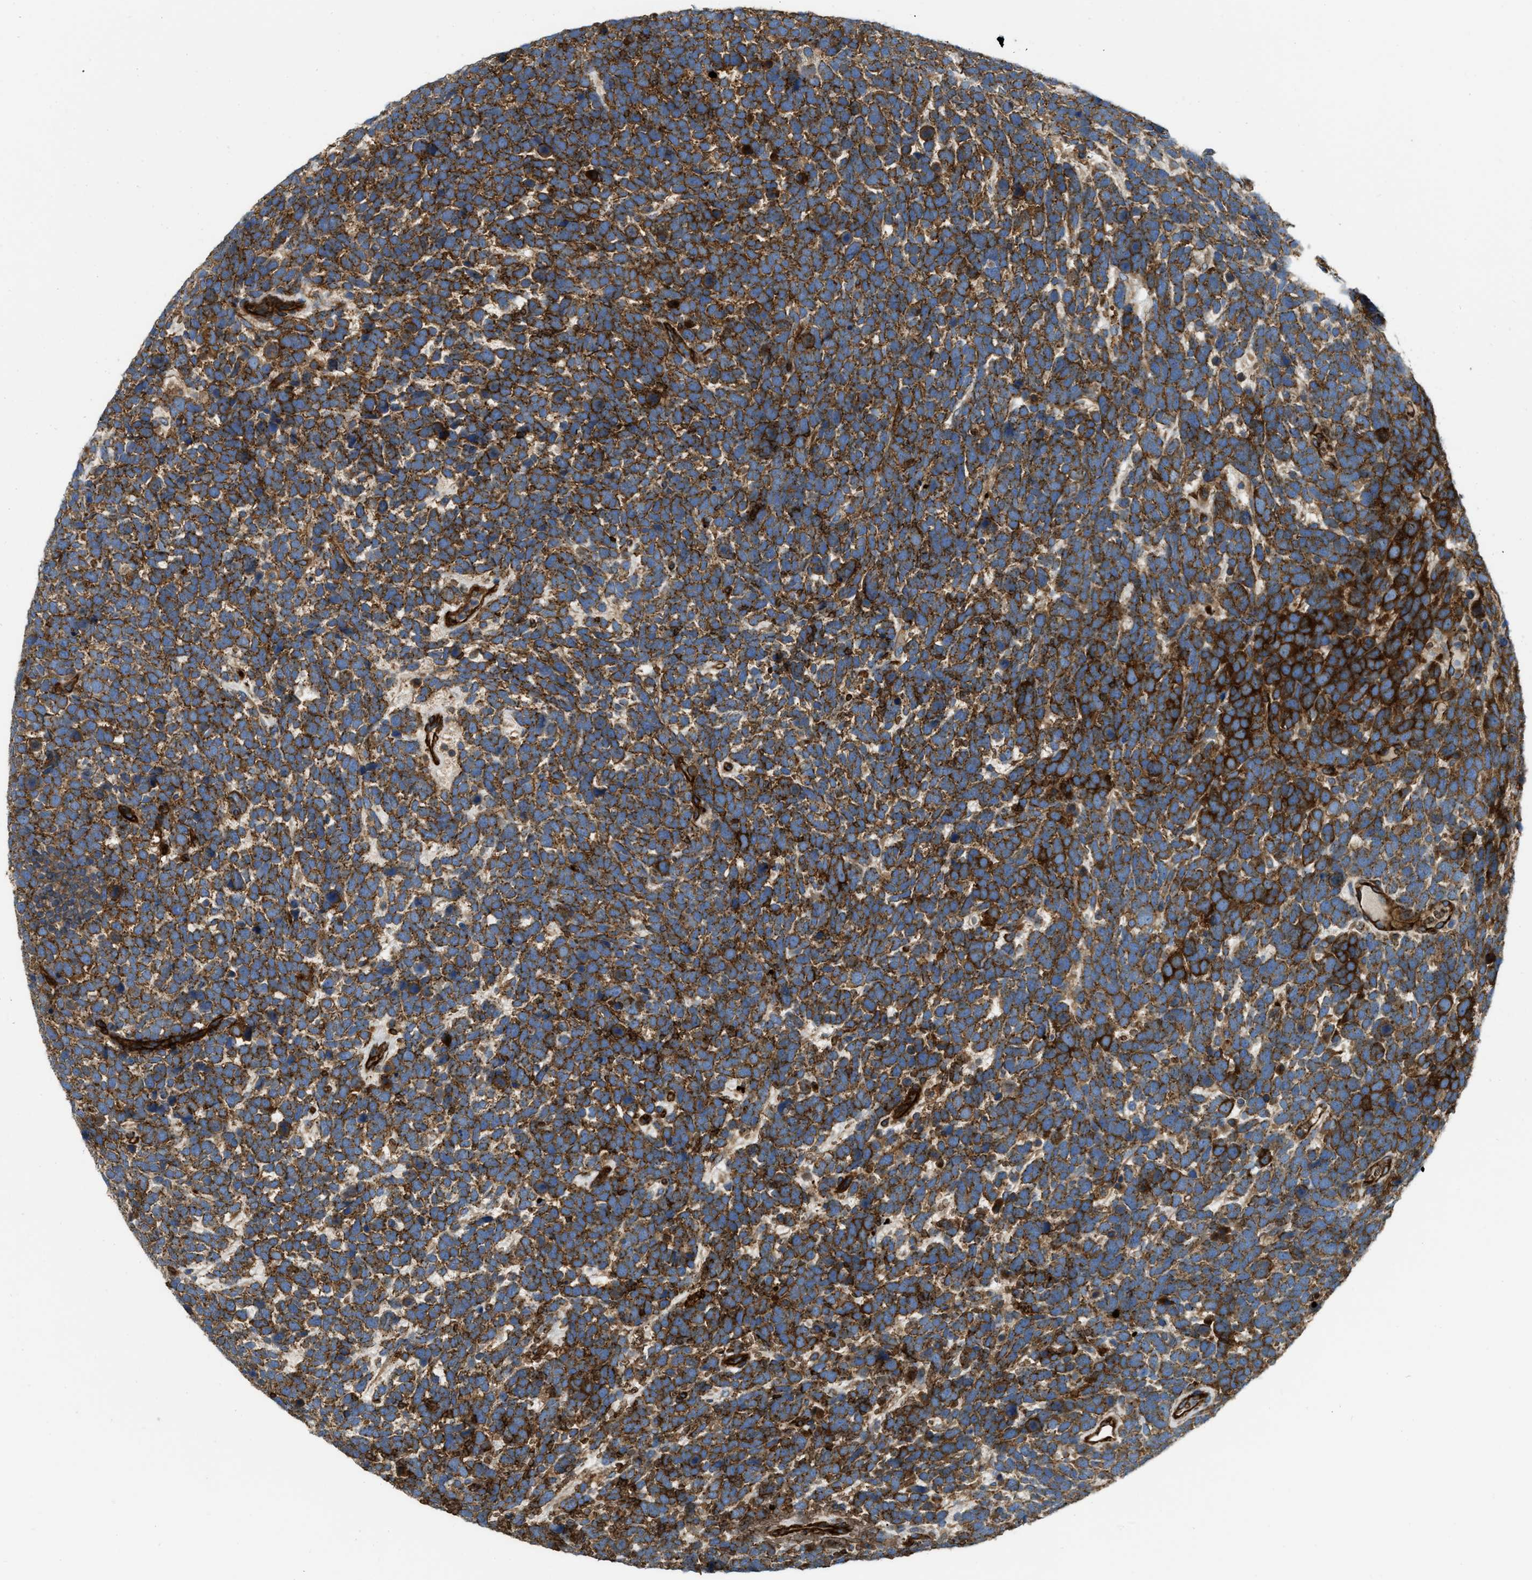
{"staining": {"intensity": "strong", "quantity": ">75%", "location": "cytoplasmic/membranous"}, "tissue": "urothelial cancer", "cell_type": "Tumor cells", "image_type": "cancer", "snomed": [{"axis": "morphology", "description": "Urothelial carcinoma, High grade"}, {"axis": "topography", "description": "Urinary bladder"}], "caption": "The histopathology image demonstrates a brown stain indicating the presence of a protein in the cytoplasmic/membranous of tumor cells in high-grade urothelial carcinoma.", "gene": "ERC1", "patient": {"sex": "female", "age": 82}}